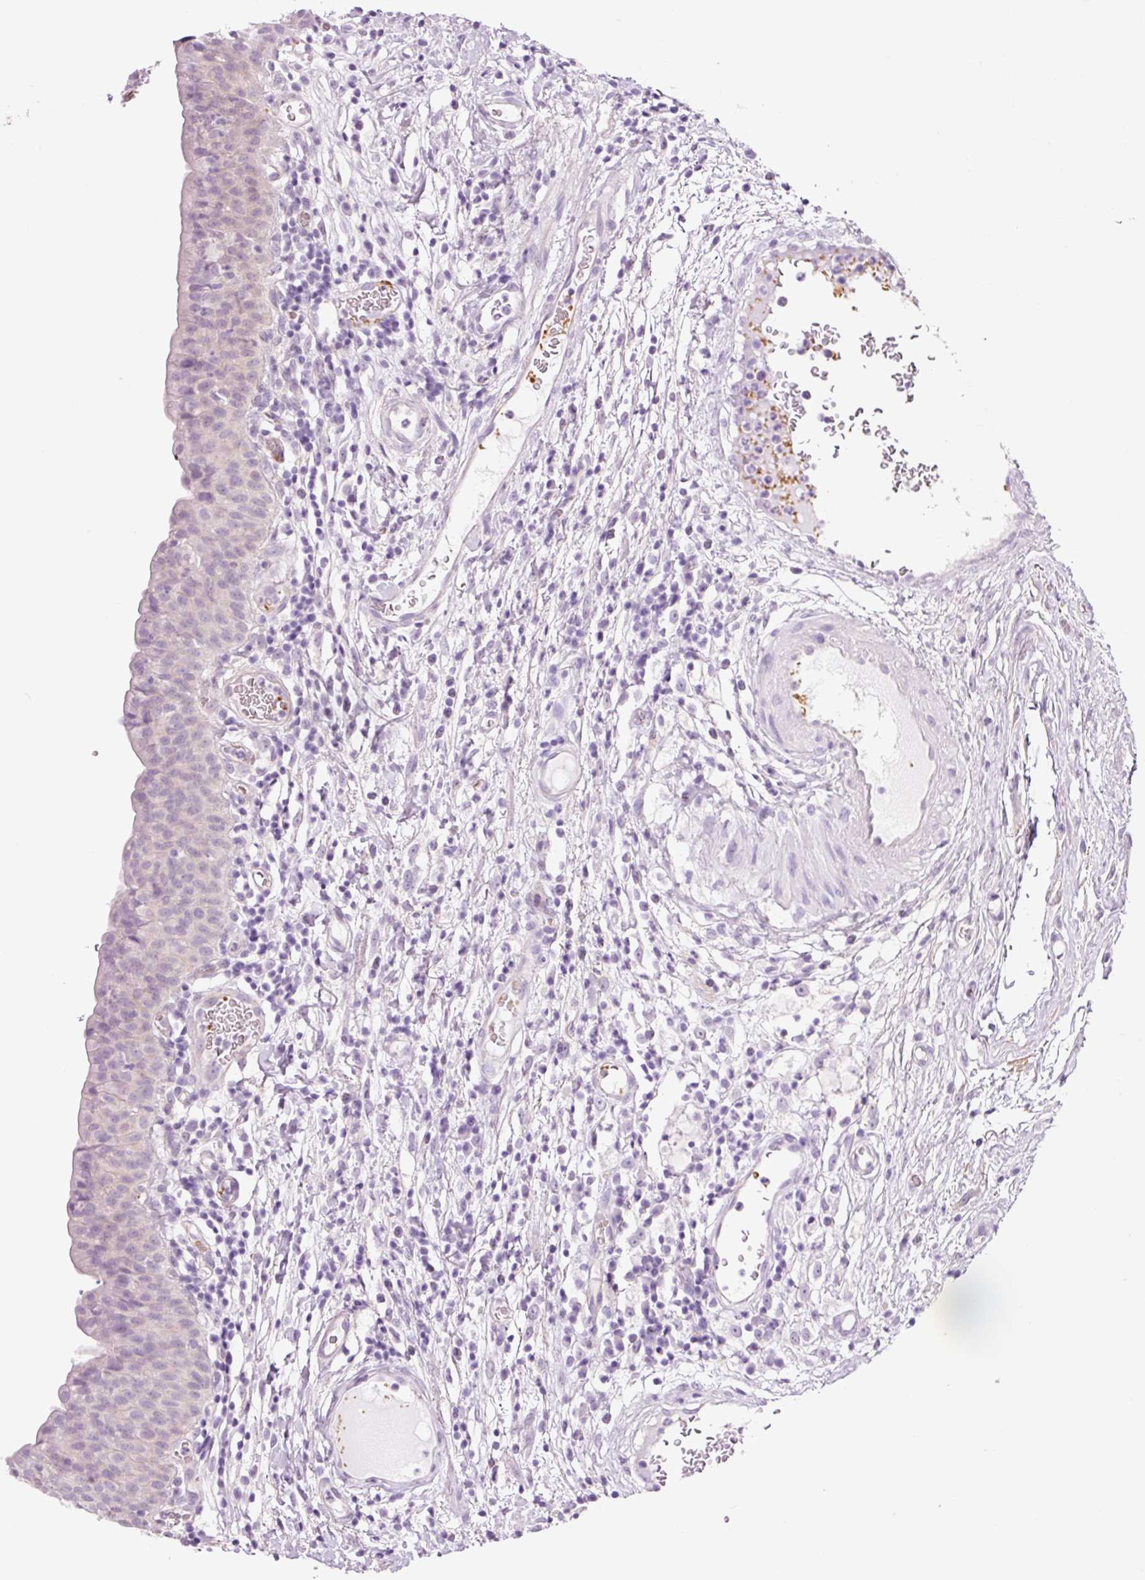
{"staining": {"intensity": "negative", "quantity": "none", "location": "none"}, "tissue": "urinary bladder", "cell_type": "Urothelial cells", "image_type": "normal", "snomed": [{"axis": "morphology", "description": "Normal tissue, NOS"}, {"axis": "morphology", "description": "Inflammation, NOS"}, {"axis": "topography", "description": "Urinary bladder"}], "caption": "The immunohistochemistry histopathology image has no significant staining in urothelial cells of urinary bladder. (DAB (3,3'-diaminobenzidine) immunohistochemistry, high magnification).", "gene": "HSPA4L", "patient": {"sex": "male", "age": 57}}